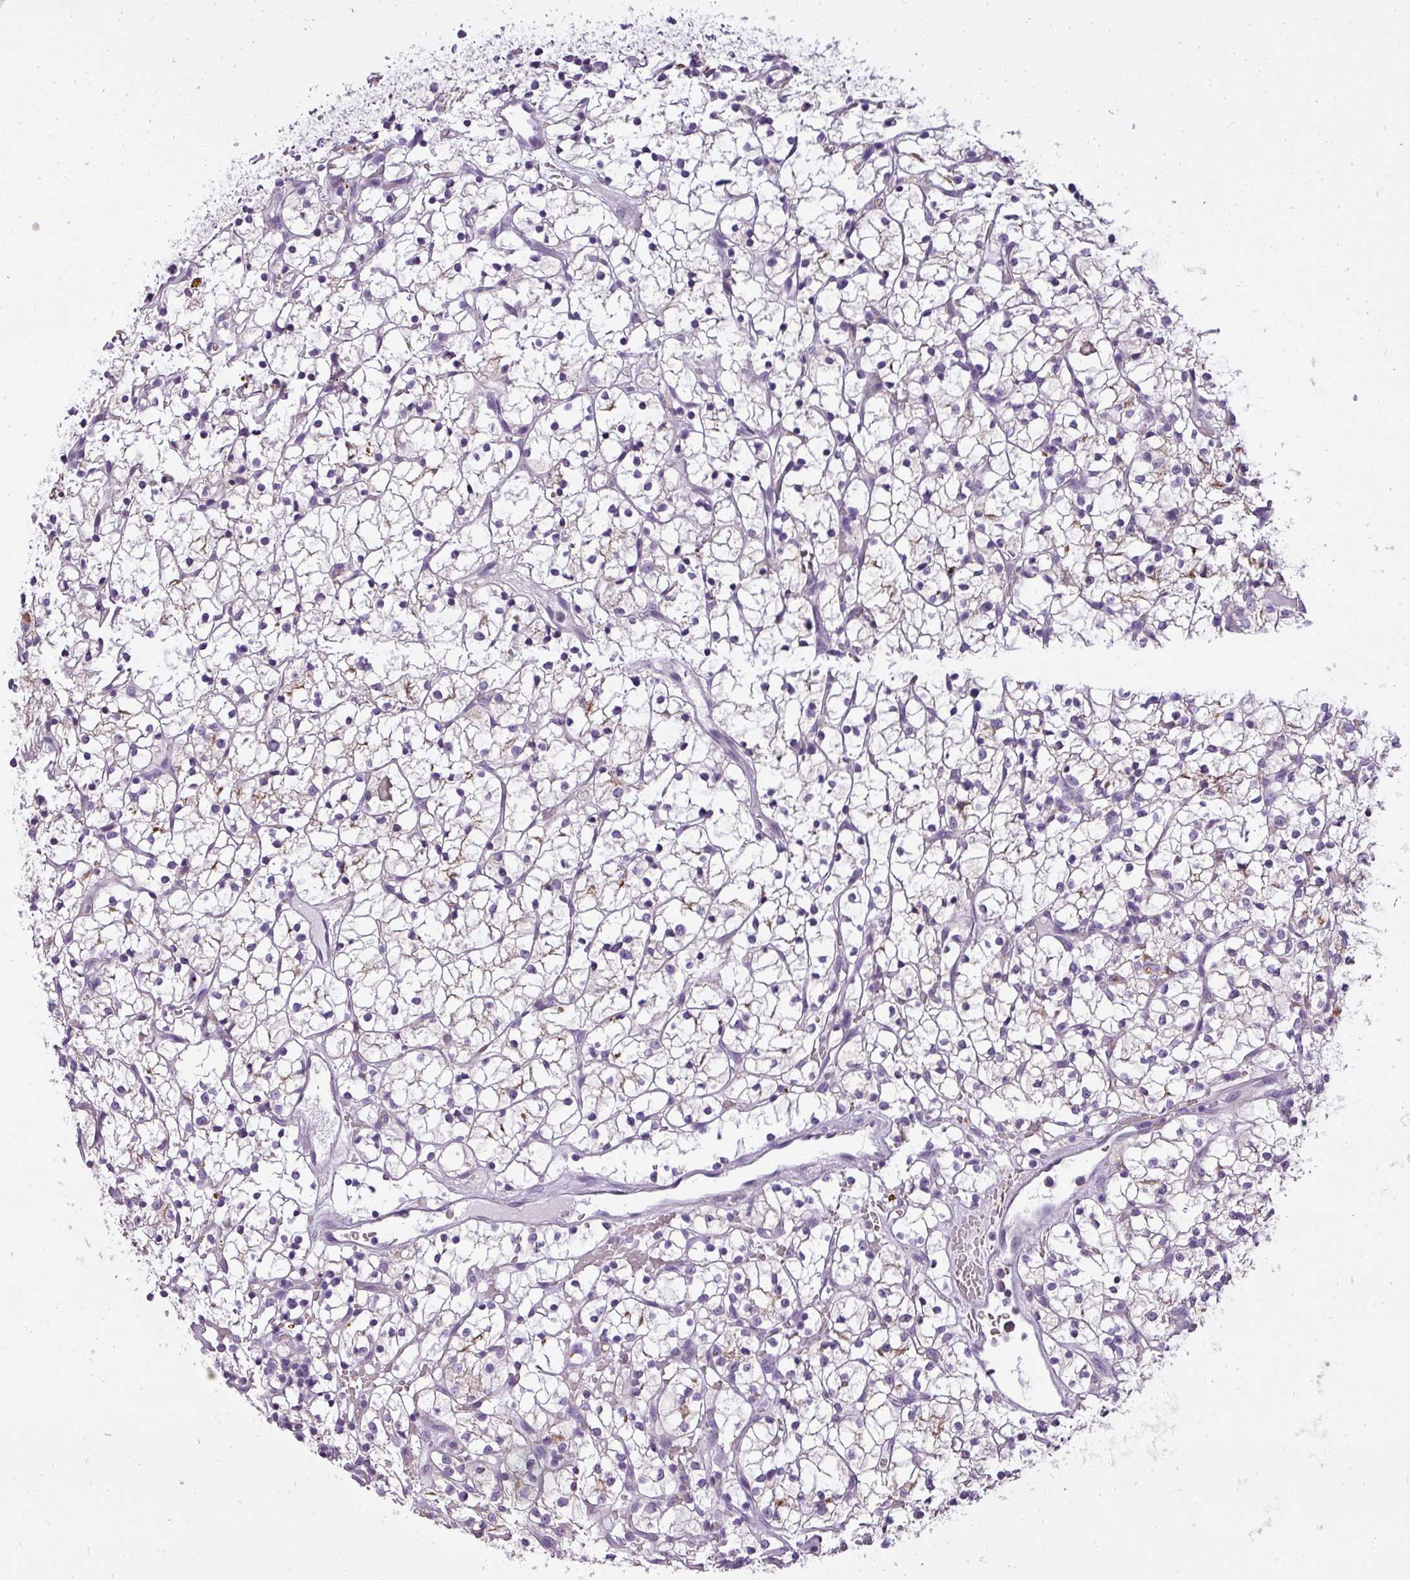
{"staining": {"intensity": "weak", "quantity": "<25%", "location": "cytoplasmic/membranous"}, "tissue": "renal cancer", "cell_type": "Tumor cells", "image_type": "cancer", "snomed": [{"axis": "morphology", "description": "Adenocarcinoma, NOS"}, {"axis": "topography", "description": "Kidney"}], "caption": "An immunohistochemistry (IHC) photomicrograph of adenocarcinoma (renal) is shown. There is no staining in tumor cells of adenocarcinoma (renal). (DAB immunohistochemistry (IHC) with hematoxylin counter stain).", "gene": "ATP6V1D", "patient": {"sex": "female", "age": 64}}